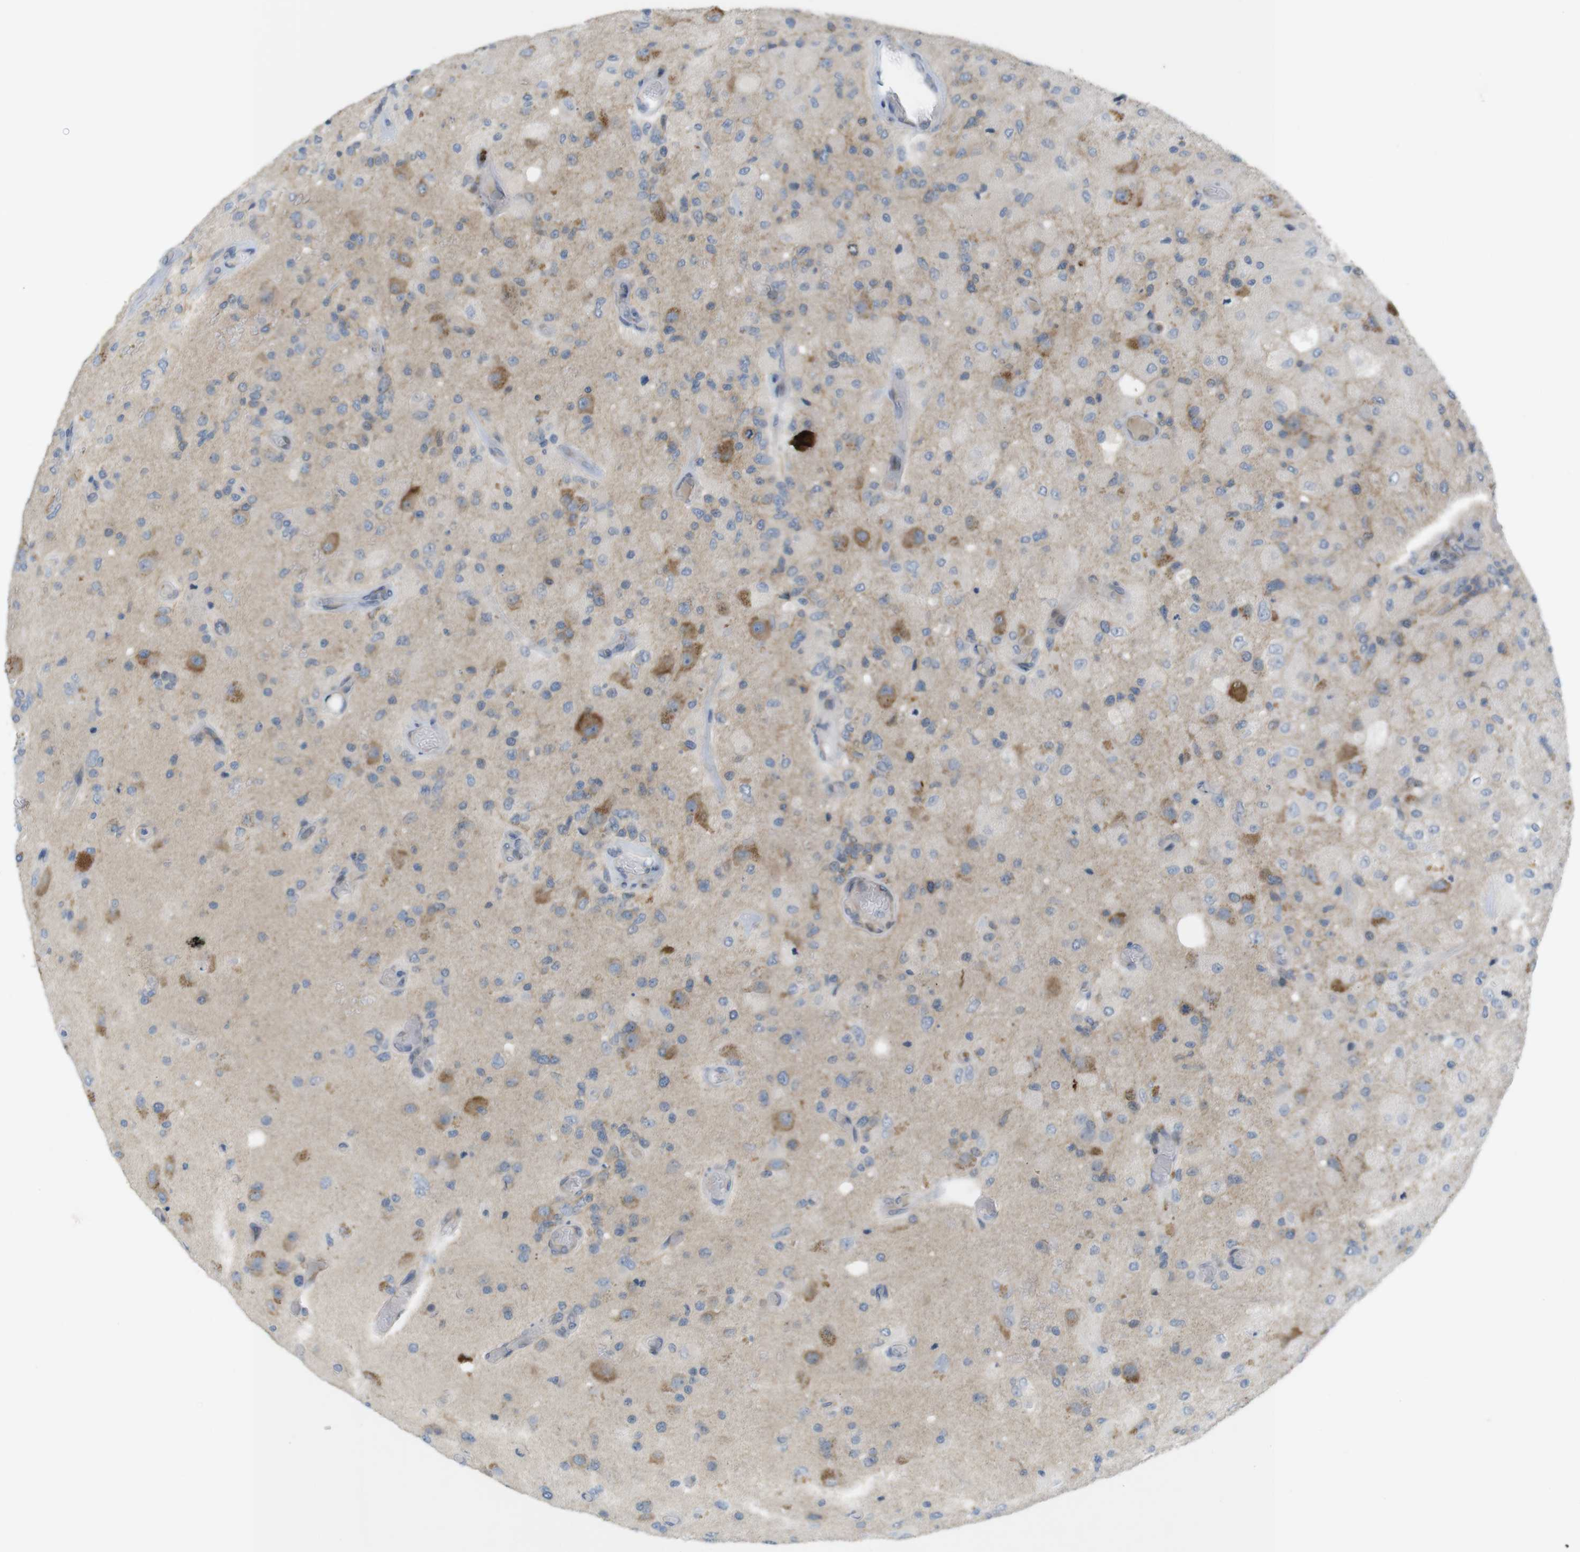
{"staining": {"intensity": "moderate", "quantity": "25%-75%", "location": "cytoplasmic/membranous"}, "tissue": "glioma", "cell_type": "Tumor cells", "image_type": "cancer", "snomed": [{"axis": "morphology", "description": "Normal tissue, NOS"}, {"axis": "morphology", "description": "Glioma, malignant, High grade"}, {"axis": "topography", "description": "Cerebral cortex"}], "caption": "Immunohistochemistry (IHC) photomicrograph of neoplastic tissue: malignant high-grade glioma stained using immunohistochemistry demonstrates medium levels of moderate protein expression localized specifically in the cytoplasmic/membranous of tumor cells, appearing as a cytoplasmic/membranous brown color.", "gene": "GJC3", "patient": {"sex": "male", "age": 77}}